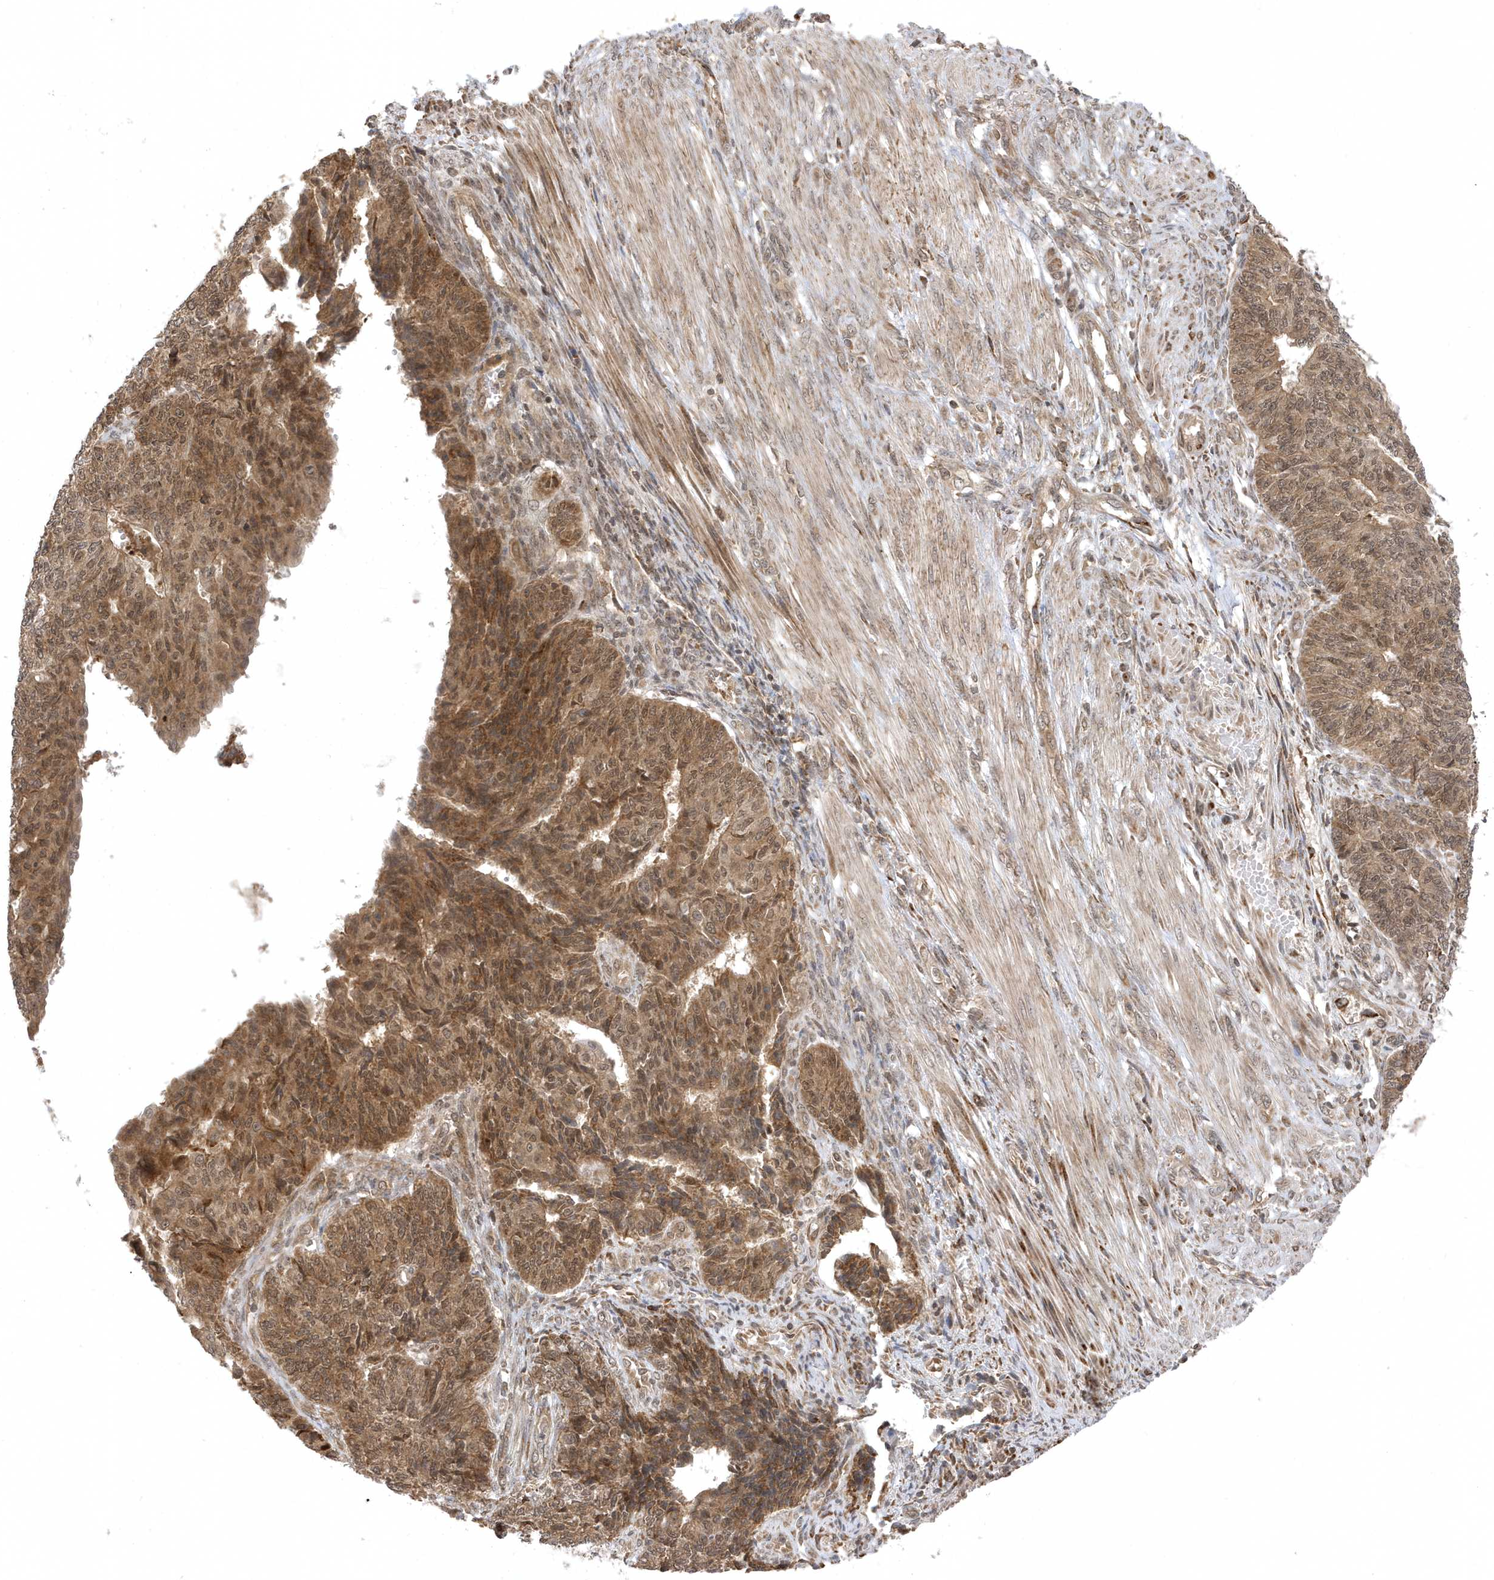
{"staining": {"intensity": "moderate", "quantity": ">75%", "location": "cytoplasmic/membranous,nuclear"}, "tissue": "endometrial cancer", "cell_type": "Tumor cells", "image_type": "cancer", "snomed": [{"axis": "morphology", "description": "Adenocarcinoma, NOS"}, {"axis": "topography", "description": "Endometrium"}], "caption": "Immunohistochemical staining of human adenocarcinoma (endometrial) exhibits moderate cytoplasmic/membranous and nuclear protein expression in about >75% of tumor cells.", "gene": "METTL21A", "patient": {"sex": "female", "age": 32}}